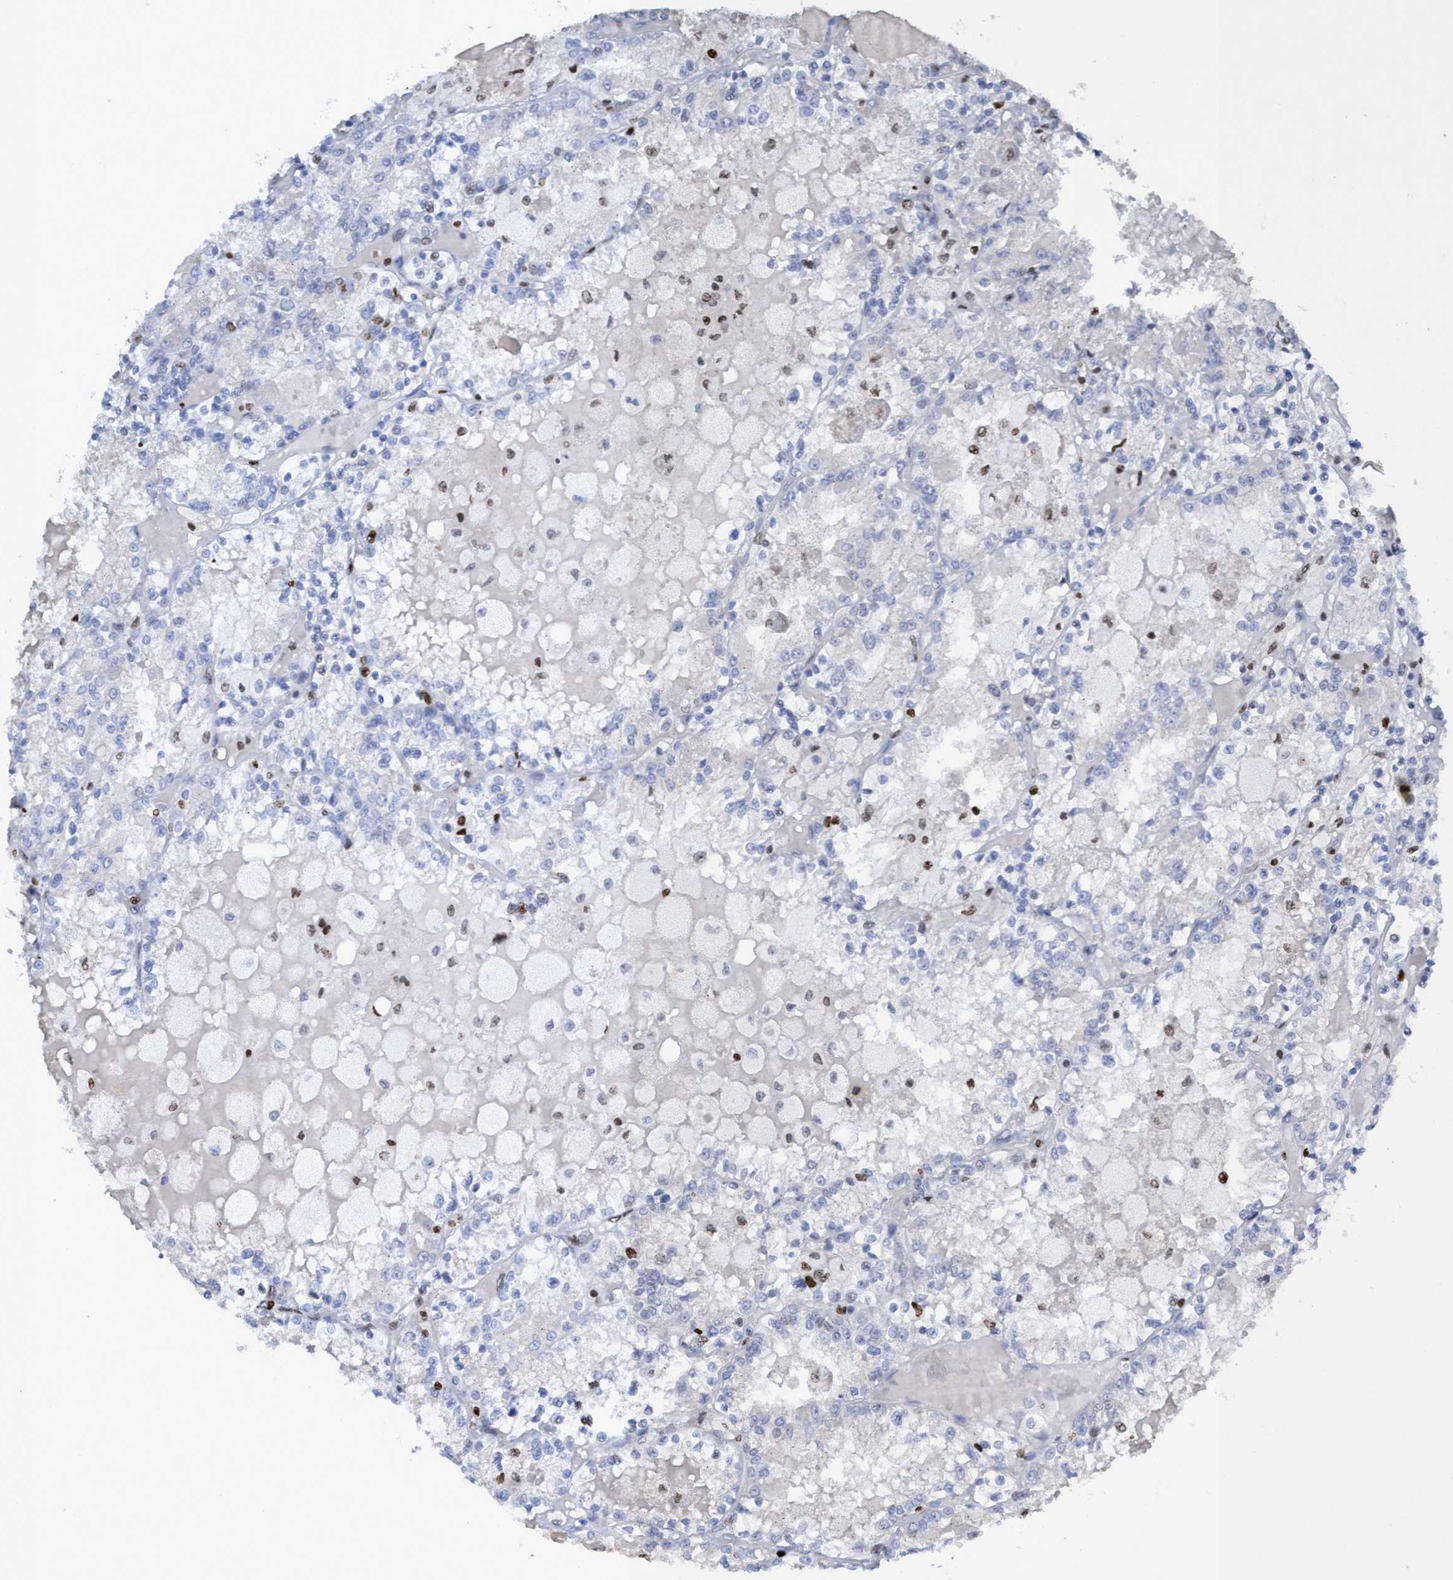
{"staining": {"intensity": "negative", "quantity": "none", "location": "none"}, "tissue": "renal cancer", "cell_type": "Tumor cells", "image_type": "cancer", "snomed": [{"axis": "morphology", "description": "Adenocarcinoma, NOS"}, {"axis": "topography", "description": "Kidney"}], "caption": "Histopathology image shows no protein staining in tumor cells of adenocarcinoma (renal) tissue.", "gene": "CBX2", "patient": {"sex": "female", "age": 56}}